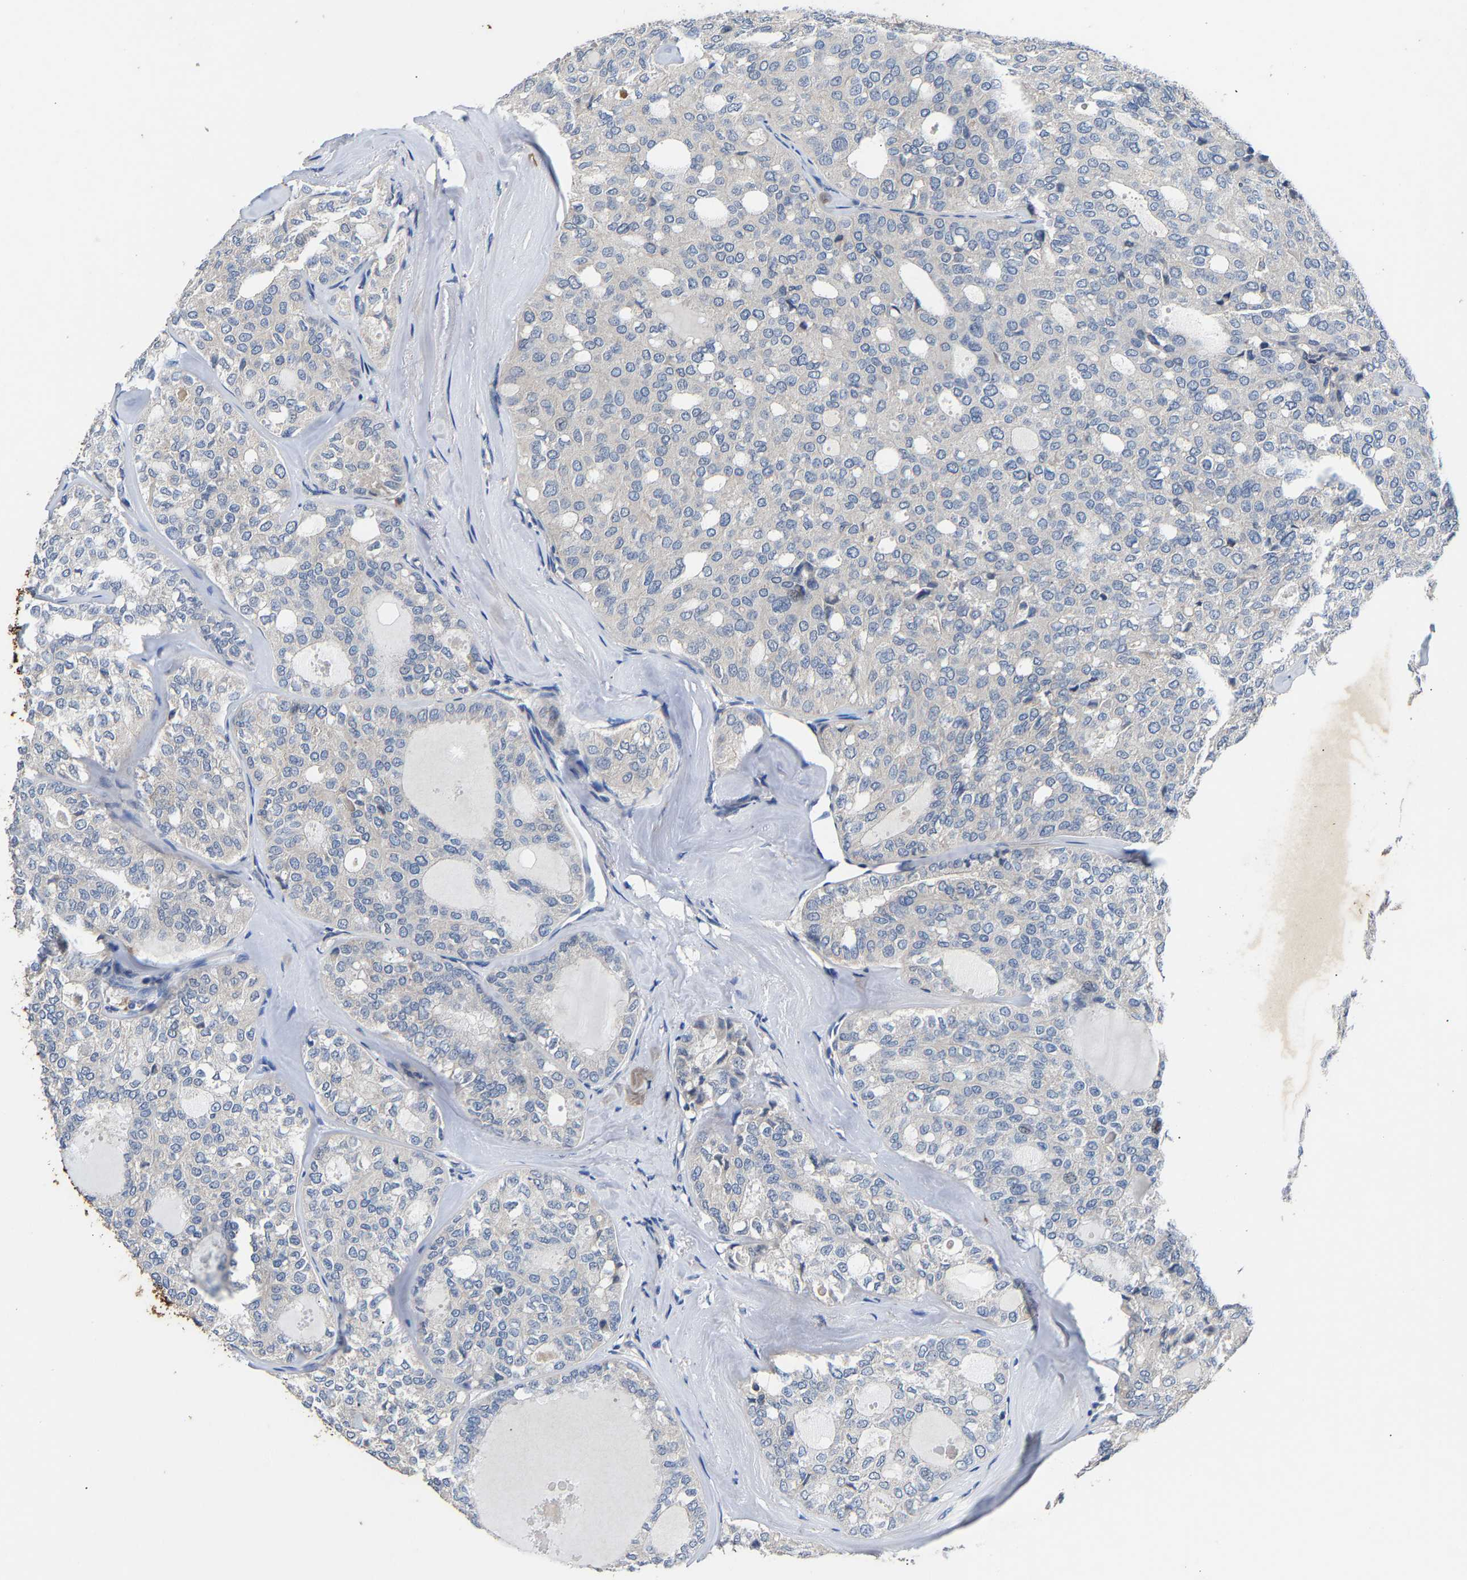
{"staining": {"intensity": "negative", "quantity": "none", "location": "none"}, "tissue": "thyroid cancer", "cell_type": "Tumor cells", "image_type": "cancer", "snomed": [{"axis": "morphology", "description": "Follicular adenoma carcinoma, NOS"}, {"axis": "topography", "description": "Thyroid gland"}], "caption": "Photomicrograph shows no protein expression in tumor cells of thyroid follicular adenoma carcinoma tissue.", "gene": "CCDC171", "patient": {"sex": "male", "age": 75}}